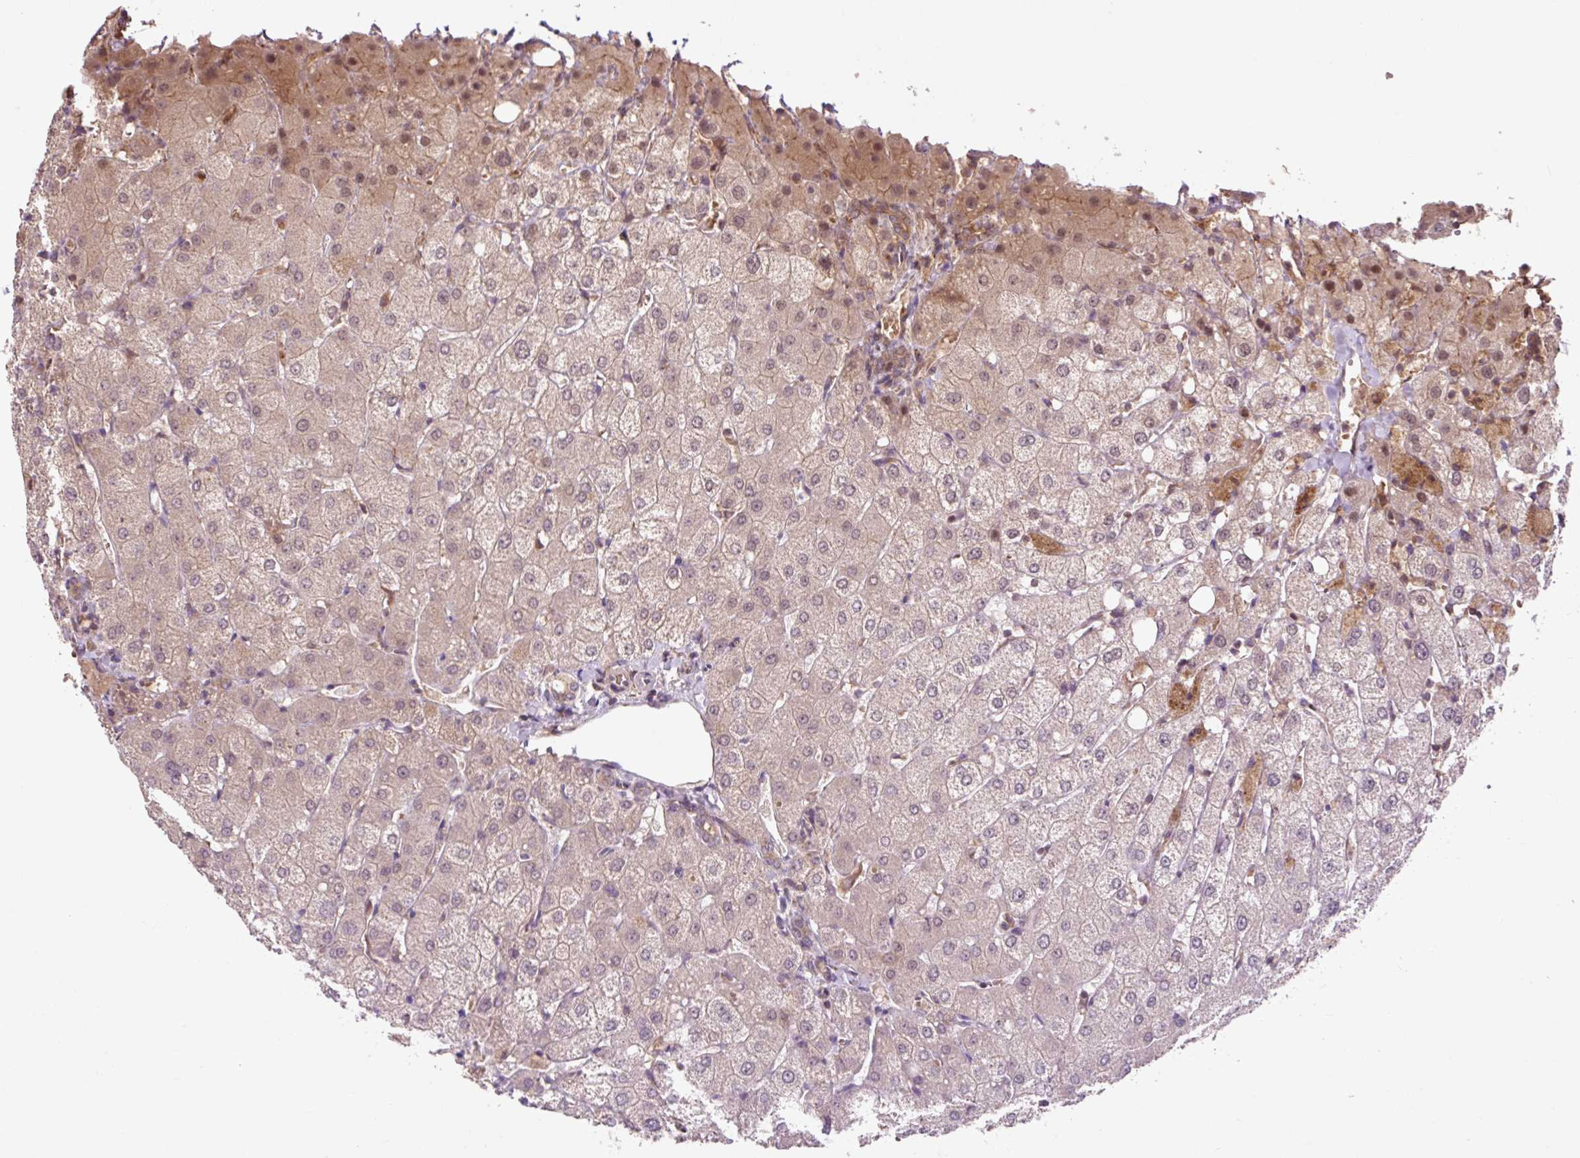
{"staining": {"intensity": "weak", "quantity": "<25%", "location": "cytoplasmic/membranous"}, "tissue": "liver", "cell_type": "Cholangiocytes", "image_type": "normal", "snomed": [{"axis": "morphology", "description": "Normal tissue, NOS"}, {"axis": "topography", "description": "Liver"}], "caption": "Immunohistochemistry (IHC) of normal liver shows no positivity in cholangiocytes. The staining is performed using DAB (3,3'-diaminobenzidine) brown chromogen with nuclei counter-stained in using hematoxylin.", "gene": "MMS19", "patient": {"sex": "female", "age": 54}}